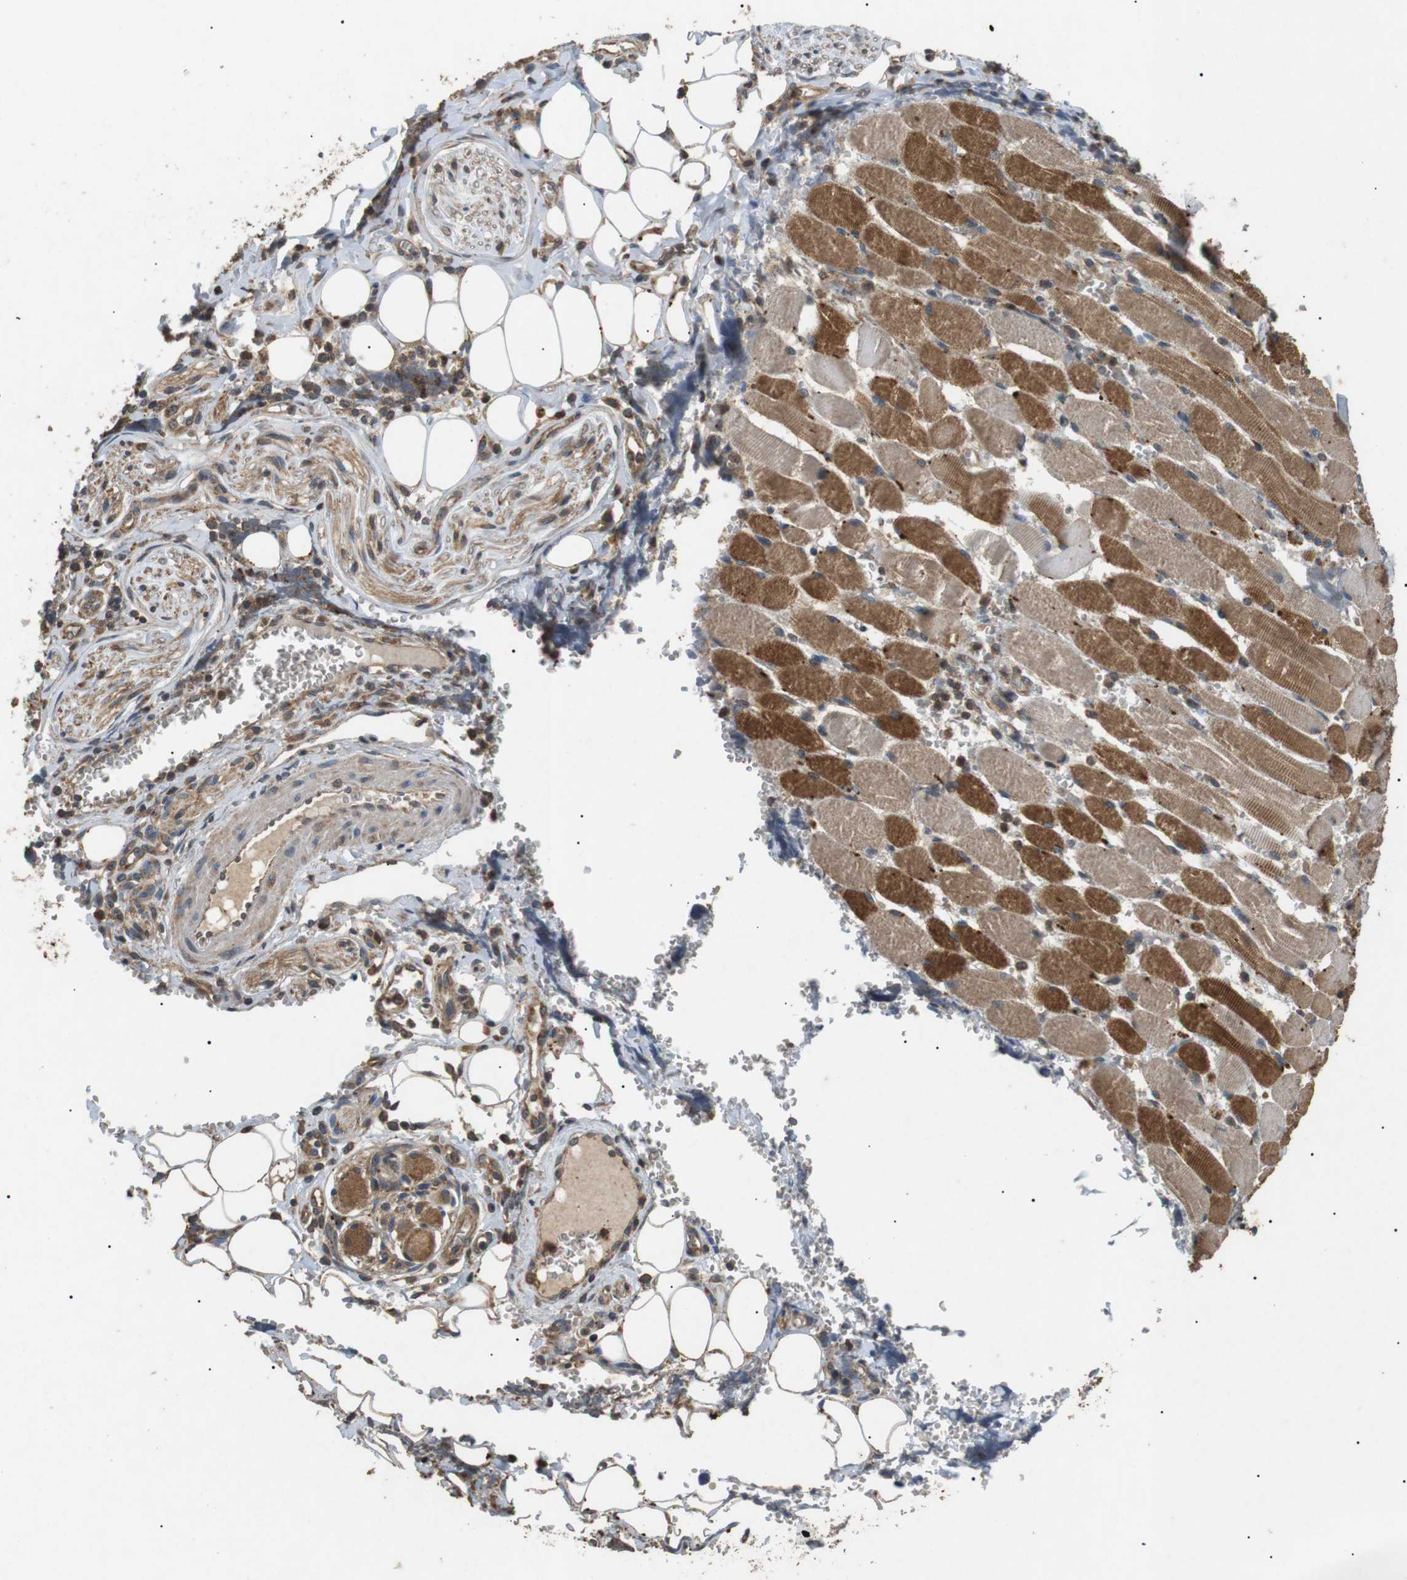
{"staining": {"intensity": "weak", "quantity": ">75%", "location": "cytoplasmic/membranous"}, "tissue": "adipose tissue", "cell_type": "Adipocytes", "image_type": "normal", "snomed": [{"axis": "morphology", "description": "Squamous cell carcinoma, NOS"}, {"axis": "topography", "description": "Oral tissue"}, {"axis": "topography", "description": "Head-Neck"}], "caption": "Protein analysis of normal adipose tissue displays weak cytoplasmic/membranous expression in about >75% of adipocytes.", "gene": "TBC1D15", "patient": {"sex": "female", "age": 50}}